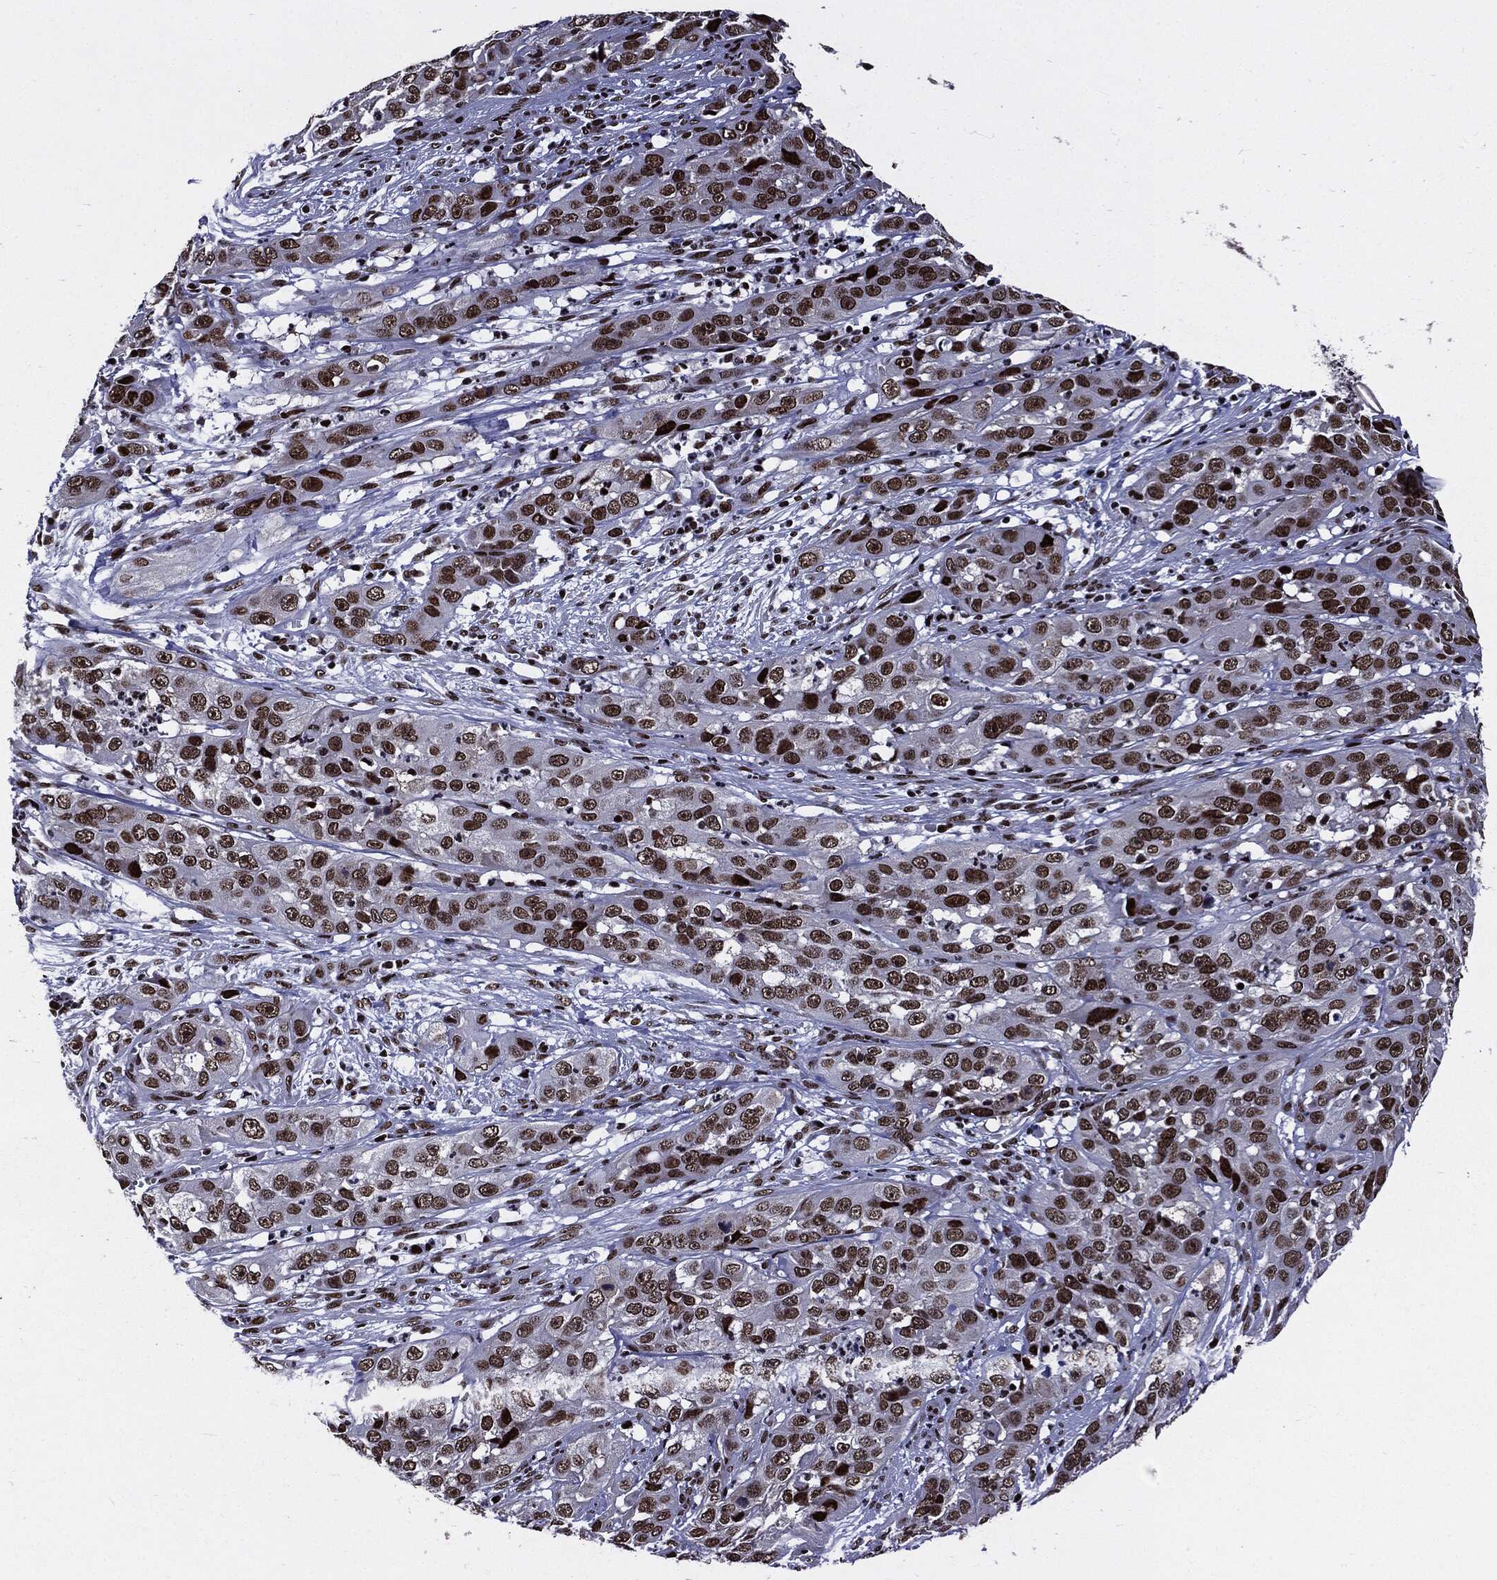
{"staining": {"intensity": "strong", "quantity": ">75%", "location": "nuclear"}, "tissue": "cervical cancer", "cell_type": "Tumor cells", "image_type": "cancer", "snomed": [{"axis": "morphology", "description": "Squamous cell carcinoma, NOS"}, {"axis": "topography", "description": "Cervix"}], "caption": "IHC histopathology image of neoplastic tissue: cervical squamous cell carcinoma stained using immunohistochemistry (IHC) demonstrates high levels of strong protein expression localized specifically in the nuclear of tumor cells, appearing as a nuclear brown color.", "gene": "ZFP91", "patient": {"sex": "female", "age": 32}}